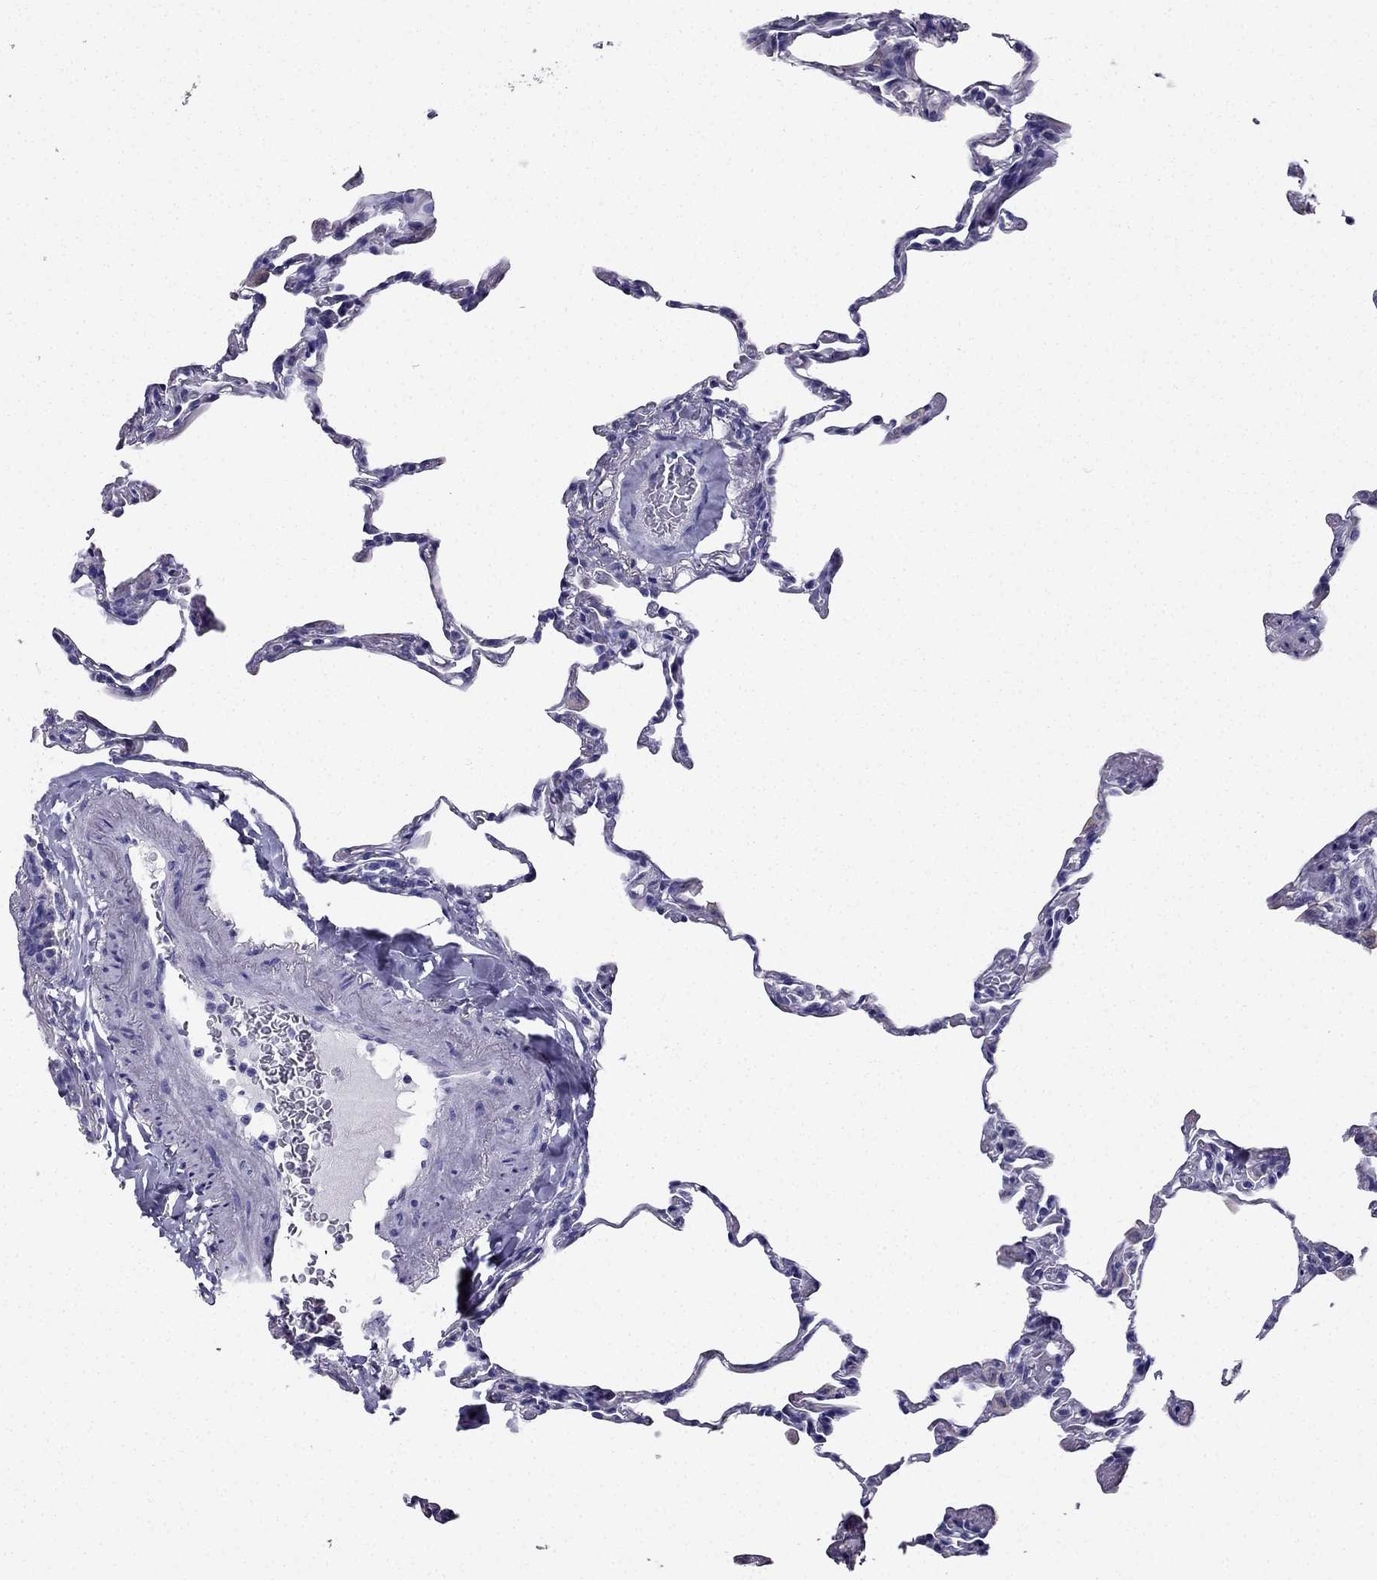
{"staining": {"intensity": "negative", "quantity": "none", "location": "none"}, "tissue": "lung", "cell_type": "Alveolar cells", "image_type": "normal", "snomed": [{"axis": "morphology", "description": "Normal tissue, NOS"}, {"axis": "topography", "description": "Lung"}], "caption": "DAB immunohistochemical staining of normal lung shows no significant positivity in alveolar cells.", "gene": "PTH", "patient": {"sex": "female", "age": 57}}